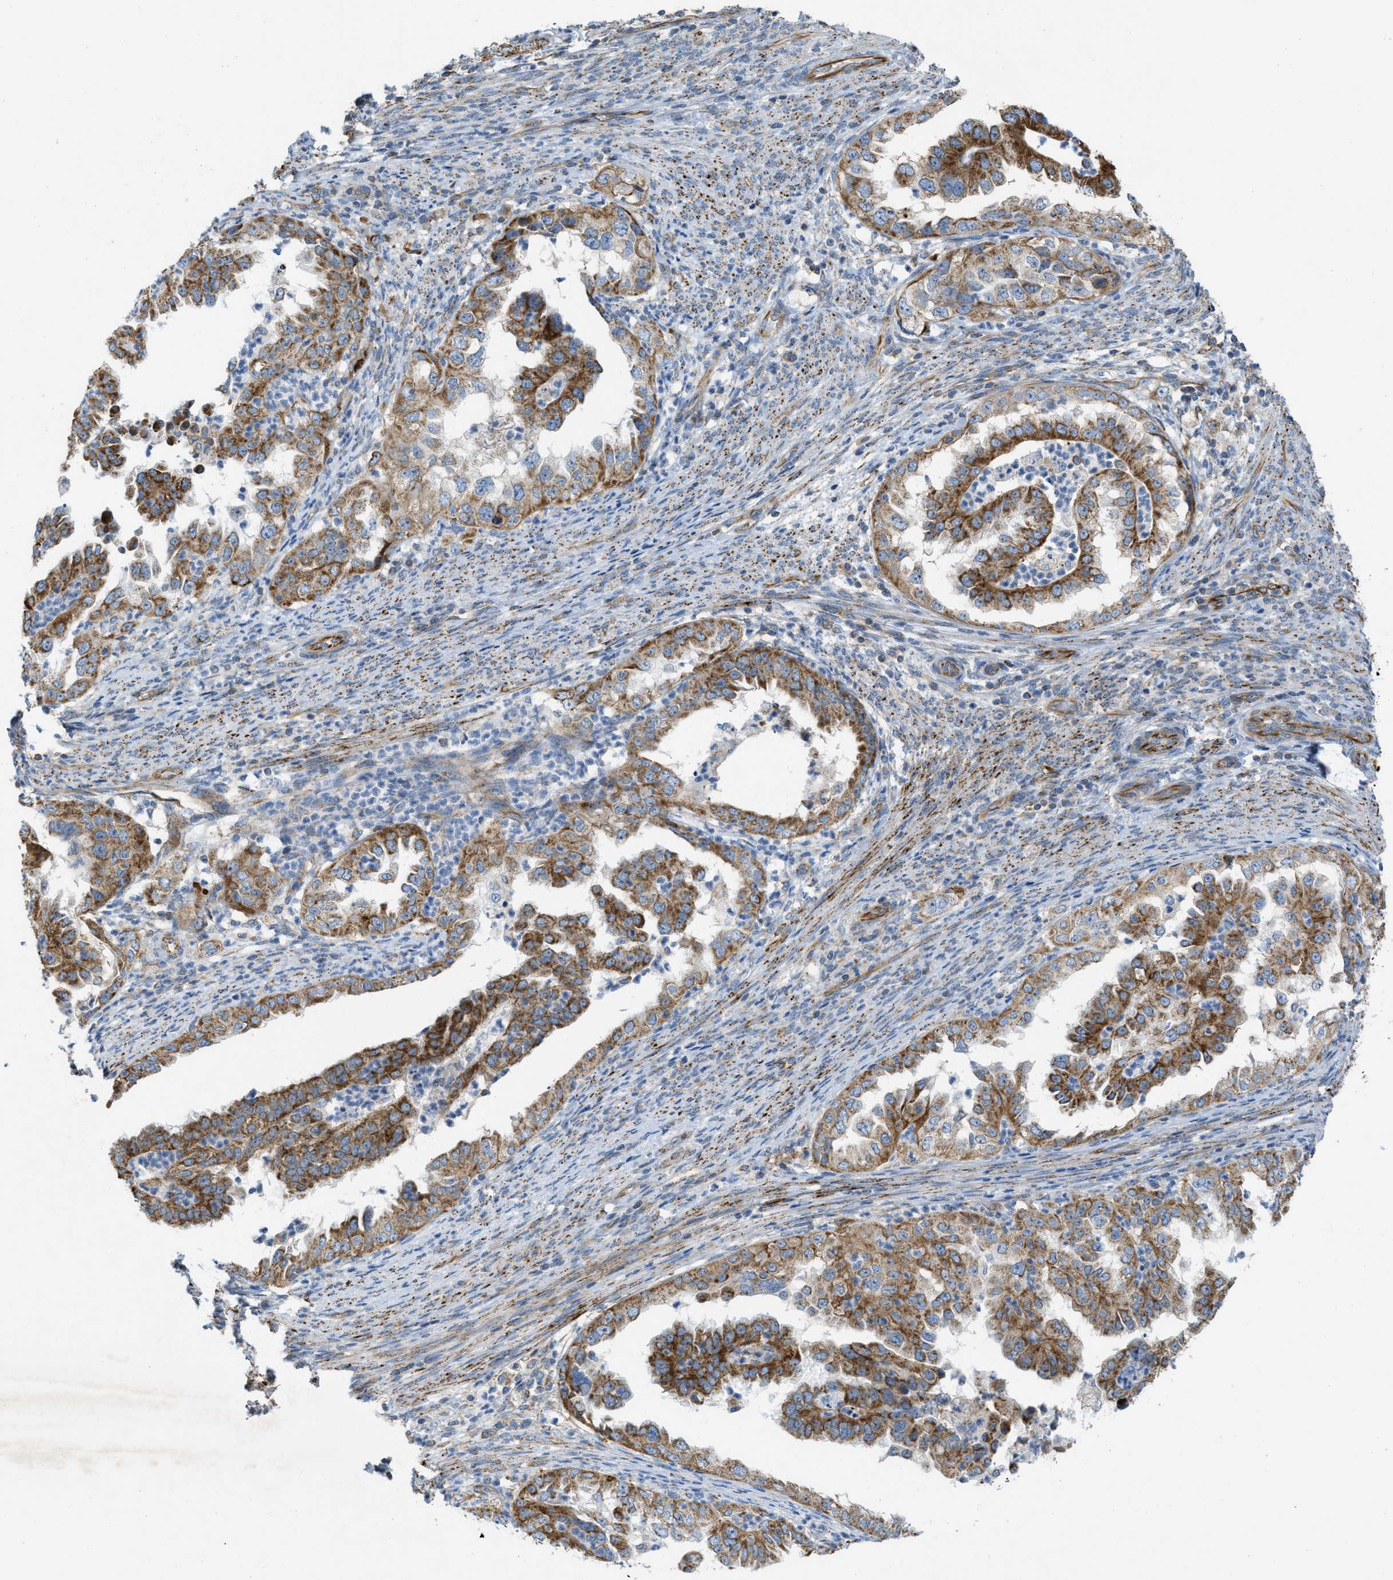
{"staining": {"intensity": "strong", "quantity": "25%-75%", "location": "cytoplasmic/membranous"}, "tissue": "endometrial cancer", "cell_type": "Tumor cells", "image_type": "cancer", "snomed": [{"axis": "morphology", "description": "Adenocarcinoma, NOS"}, {"axis": "topography", "description": "Endometrium"}], "caption": "A histopathology image showing strong cytoplasmic/membranous positivity in about 25%-75% of tumor cells in adenocarcinoma (endometrial), as visualized by brown immunohistochemical staining.", "gene": "BTN3A1", "patient": {"sex": "female", "age": 85}}